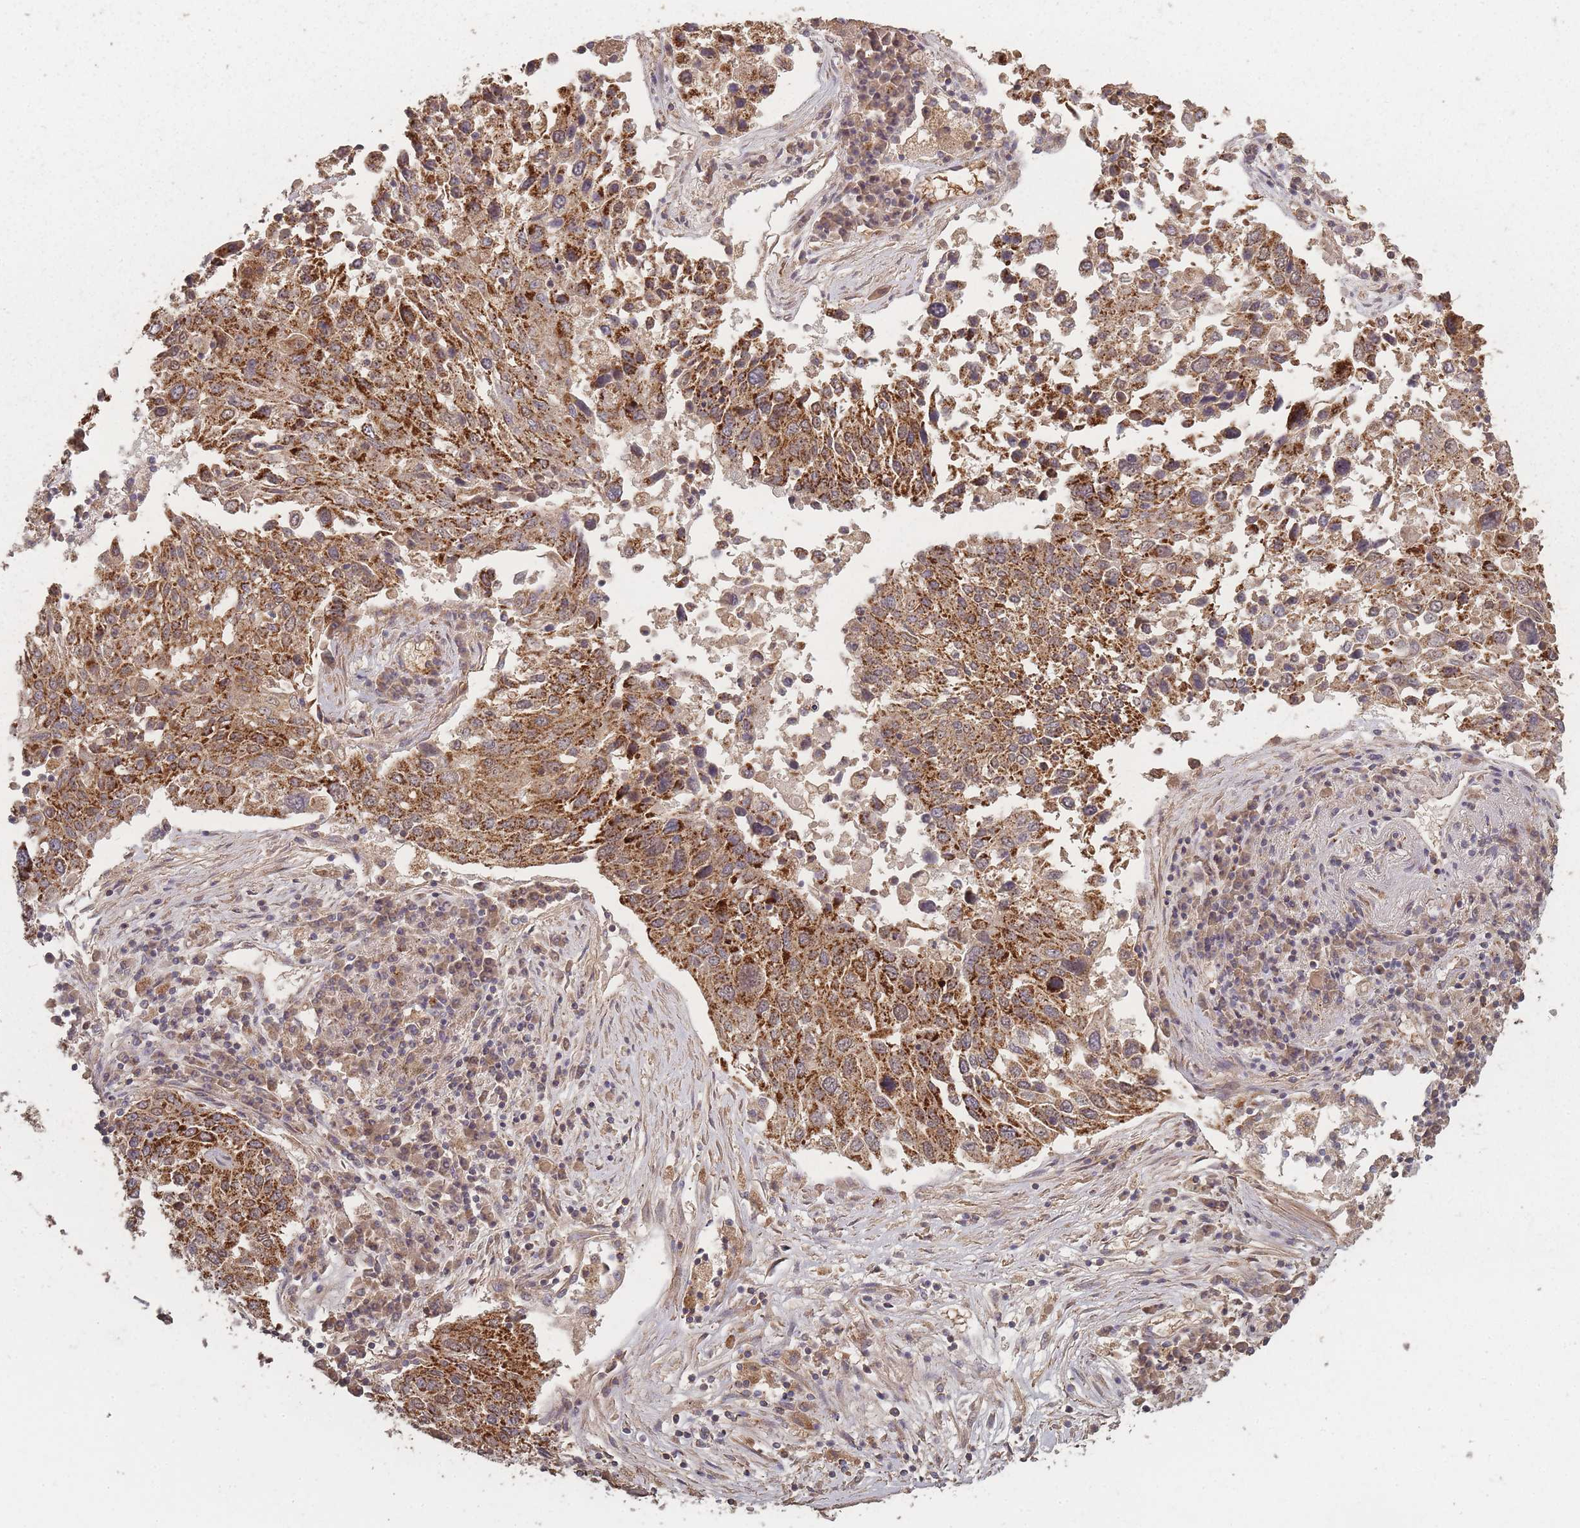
{"staining": {"intensity": "strong", "quantity": ">75%", "location": "cytoplasmic/membranous"}, "tissue": "lung cancer", "cell_type": "Tumor cells", "image_type": "cancer", "snomed": [{"axis": "morphology", "description": "Squamous cell carcinoma, NOS"}, {"axis": "topography", "description": "Lung"}], "caption": "Immunohistochemistry (DAB) staining of lung cancer (squamous cell carcinoma) displays strong cytoplasmic/membranous protein staining in approximately >75% of tumor cells. The protein of interest is stained brown, and the nuclei are stained in blue (DAB IHC with brightfield microscopy, high magnification).", "gene": "LYRM7", "patient": {"sex": "male", "age": 65}}